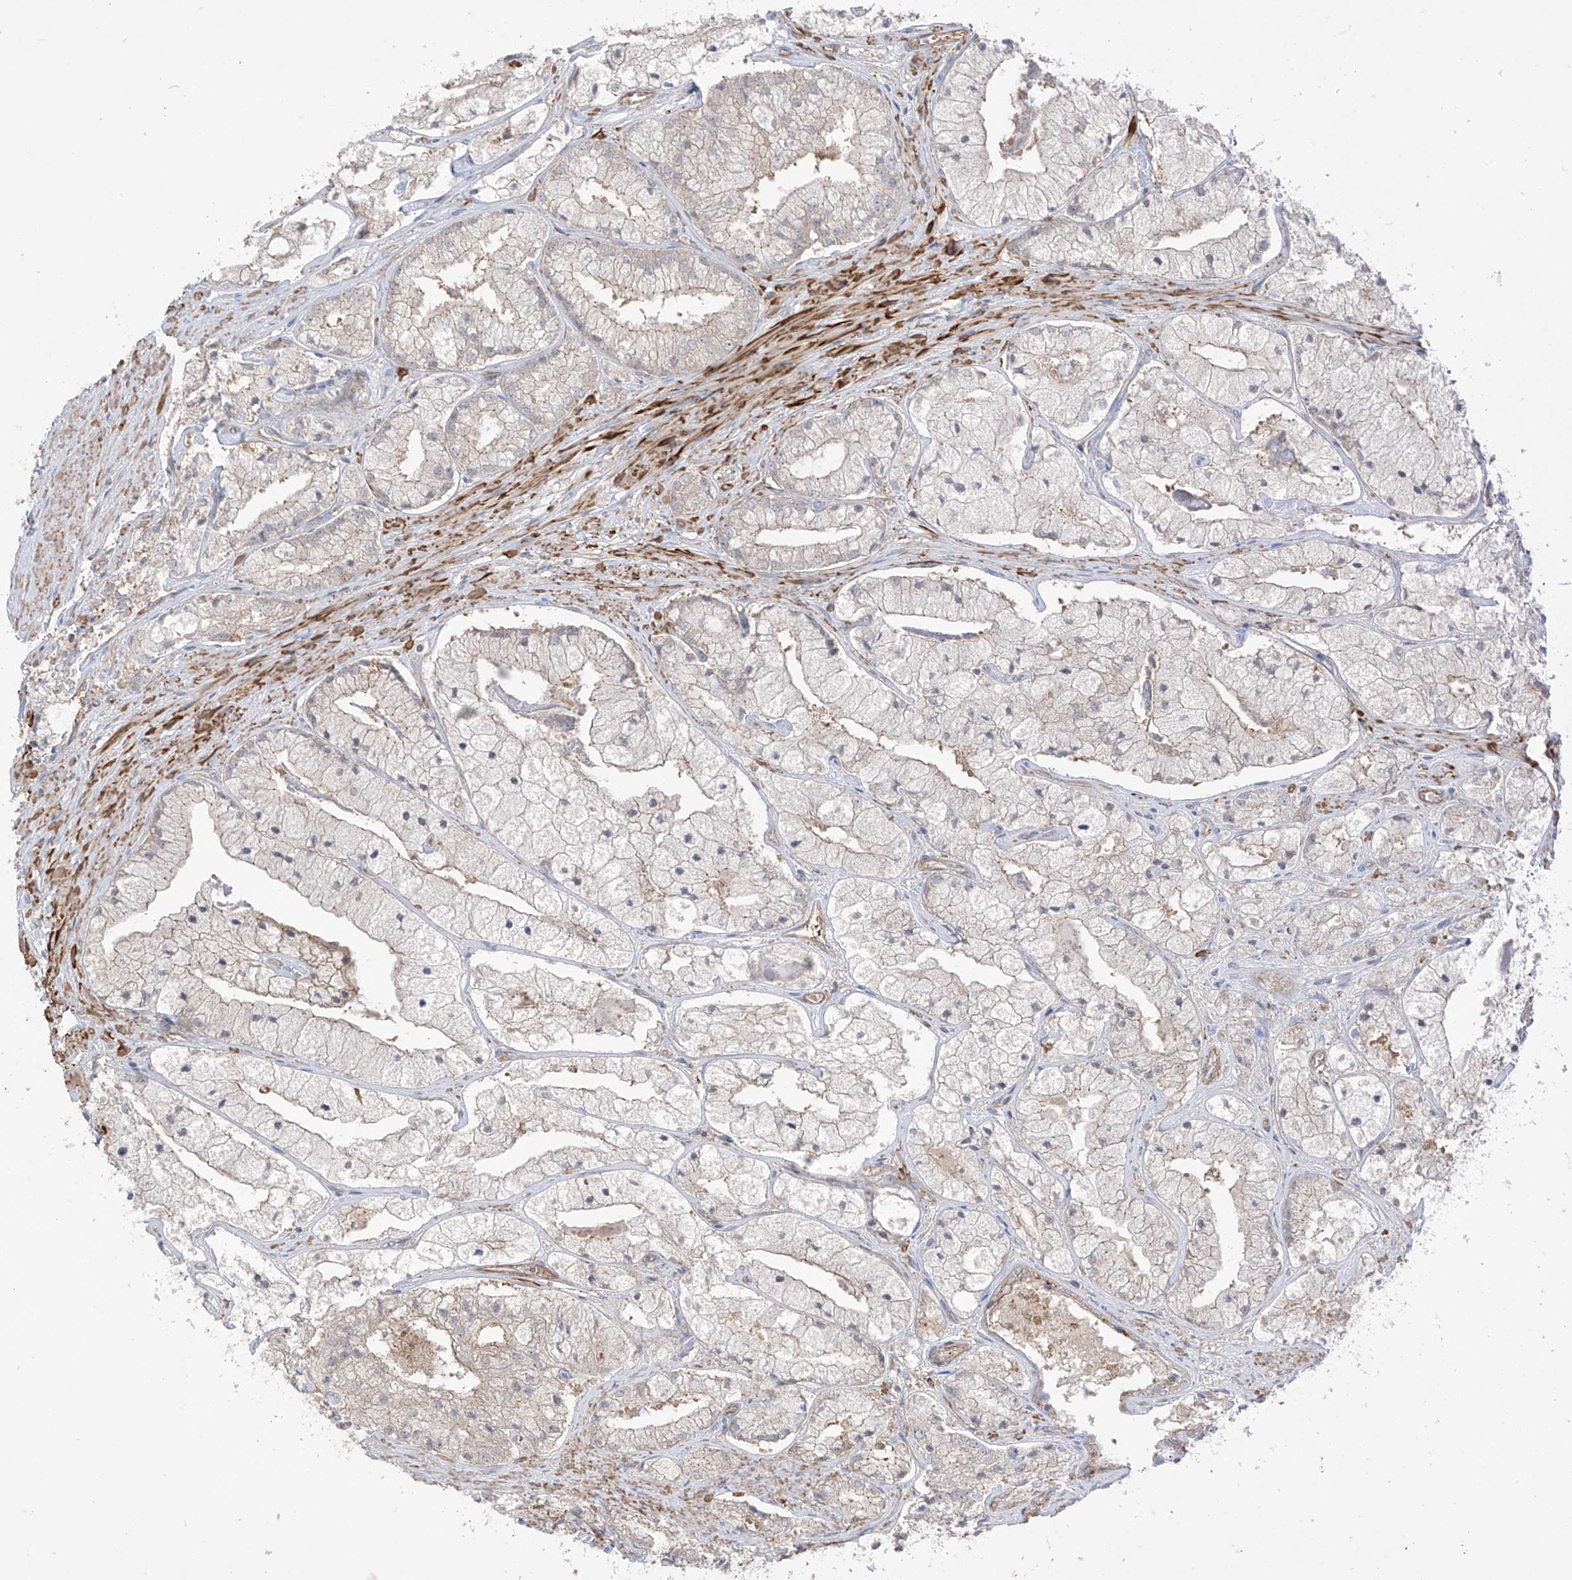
{"staining": {"intensity": "moderate", "quantity": "25%-75%", "location": "cytoplasmic/membranous"}, "tissue": "prostate cancer", "cell_type": "Tumor cells", "image_type": "cancer", "snomed": [{"axis": "morphology", "description": "Adenocarcinoma, High grade"}, {"axis": "topography", "description": "Prostate"}], "caption": "Moderate cytoplasmic/membranous protein expression is present in approximately 25%-75% of tumor cells in prostate cancer. (DAB (3,3'-diaminobenzidine) = brown stain, brightfield microscopy at high magnification).", "gene": "TRMU", "patient": {"sex": "male", "age": 50}}